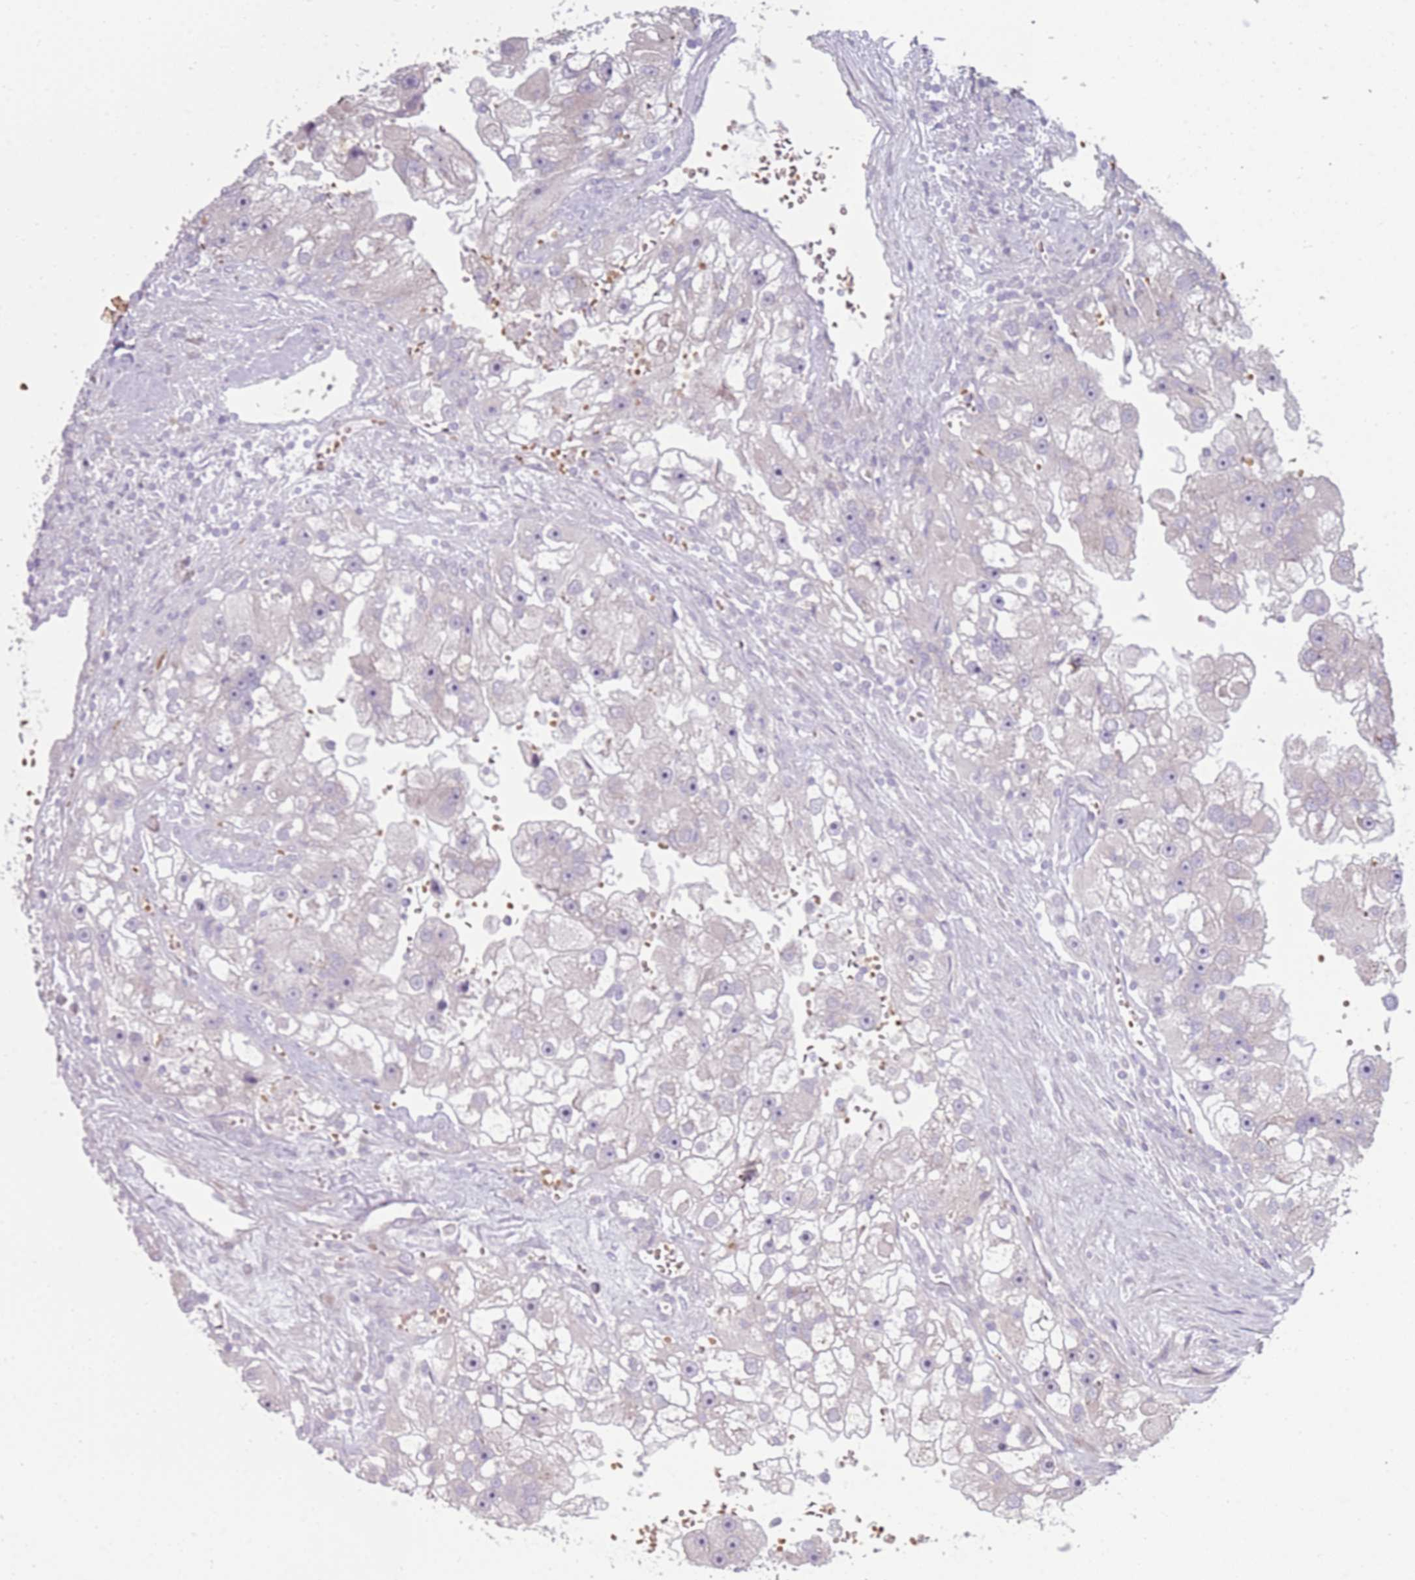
{"staining": {"intensity": "negative", "quantity": "none", "location": "none"}, "tissue": "renal cancer", "cell_type": "Tumor cells", "image_type": "cancer", "snomed": [{"axis": "morphology", "description": "Adenocarcinoma, NOS"}, {"axis": "topography", "description": "Kidney"}], "caption": "High magnification brightfield microscopy of renal cancer (adenocarcinoma) stained with DAB (brown) and counterstained with hematoxylin (blue): tumor cells show no significant staining.", "gene": "HSPA14", "patient": {"sex": "male", "age": 63}}